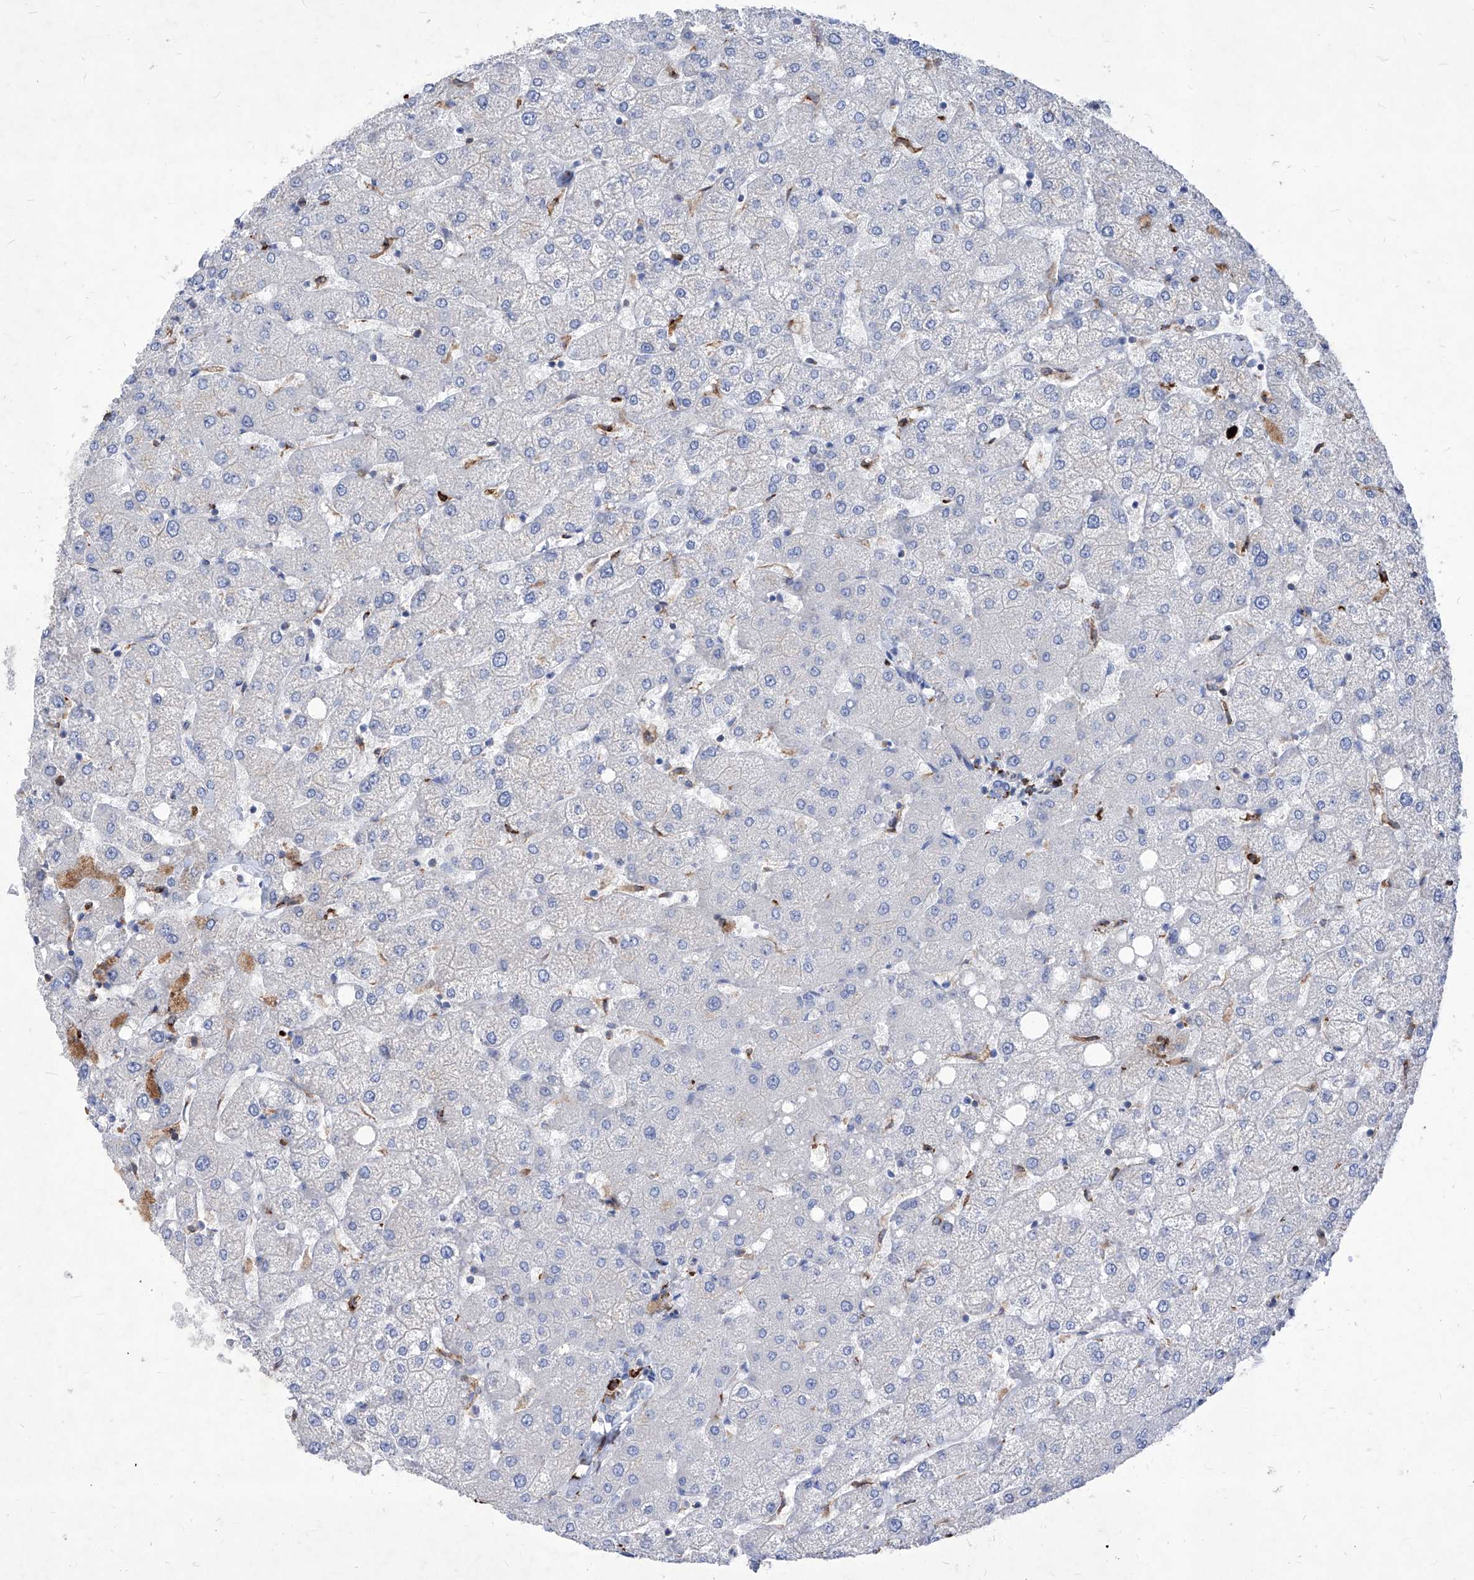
{"staining": {"intensity": "negative", "quantity": "none", "location": "none"}, "tissue": "liver", "cell_type": "Cholangiocytes", "image_type": "normal", "snomed": [{"axis": "morphology", "description": "Normal tissue, NOS"}, {"axis": "topography", "description": "Liver"}], "caption": "High power microscopy image of an immunohistochemistry micrograph of normal liver, revealing no significant positivity in cholangiocytes. Brightfield microscopy of immunohistochemistry (IHC) stained with DAB (3,3'-diaminobenzidine) (brown) and hematoxylin (blue), captured at high magnification.", "gene": "UBOX5", "patient": {"sex": "female", "age": 54}}